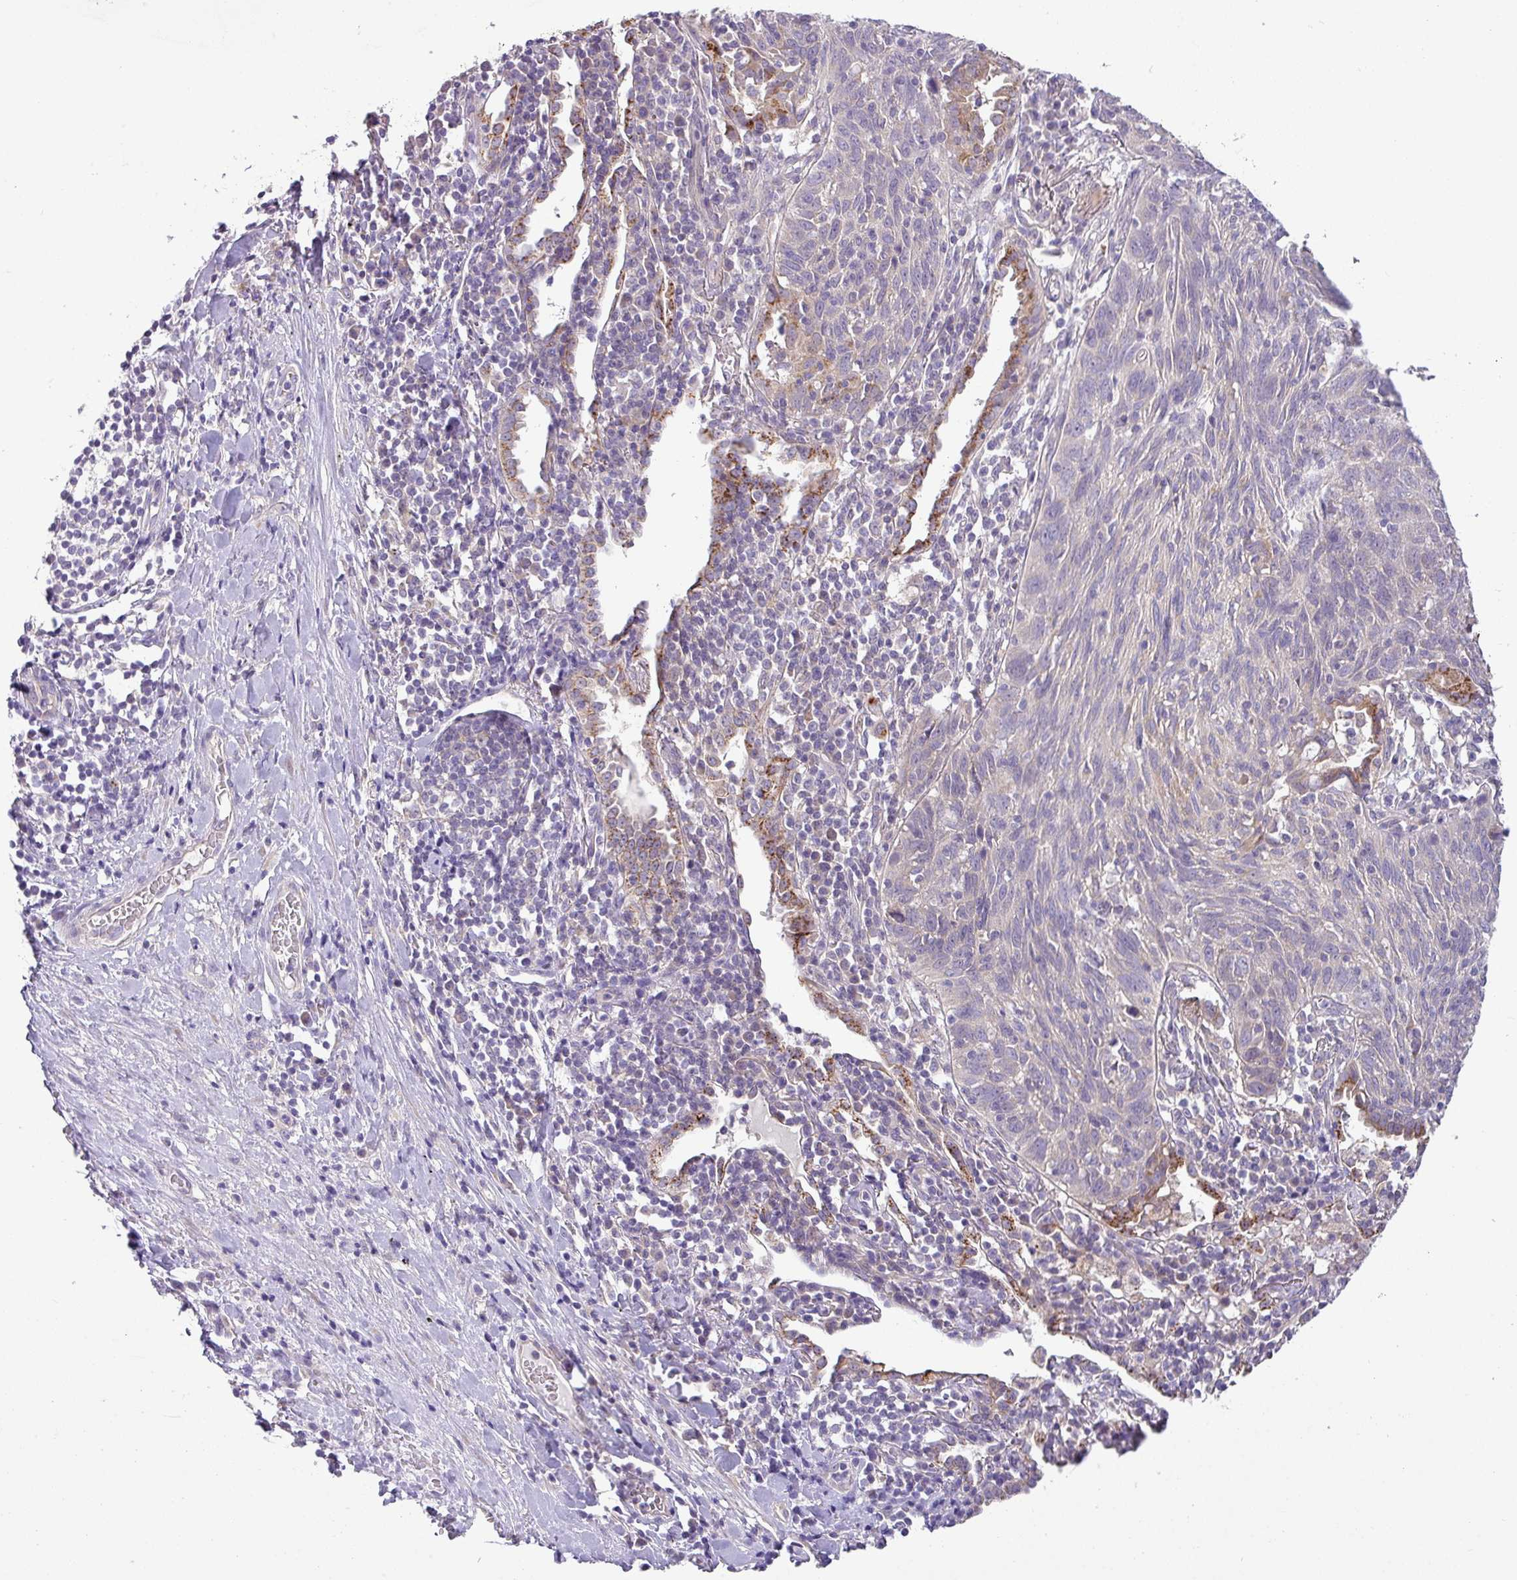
{"staining": {"intensity": "negative", "quantity": "none", "location": "none"}, "tissue": "lung cancer", "cell_type": "Tumor cells", "image_type": "cancer", "snomed": [{"axis": "morphology", "description": "Squamous cell carcinoma, NOS"}, {"axis": "topography", "description": "Lung"}], "caption": "Tumor cells show no significant protein expression in lung cancer (squamous cell carcinoma).", "gene": "GALNT12", "patient": {"sex": "female", "age": 66}}